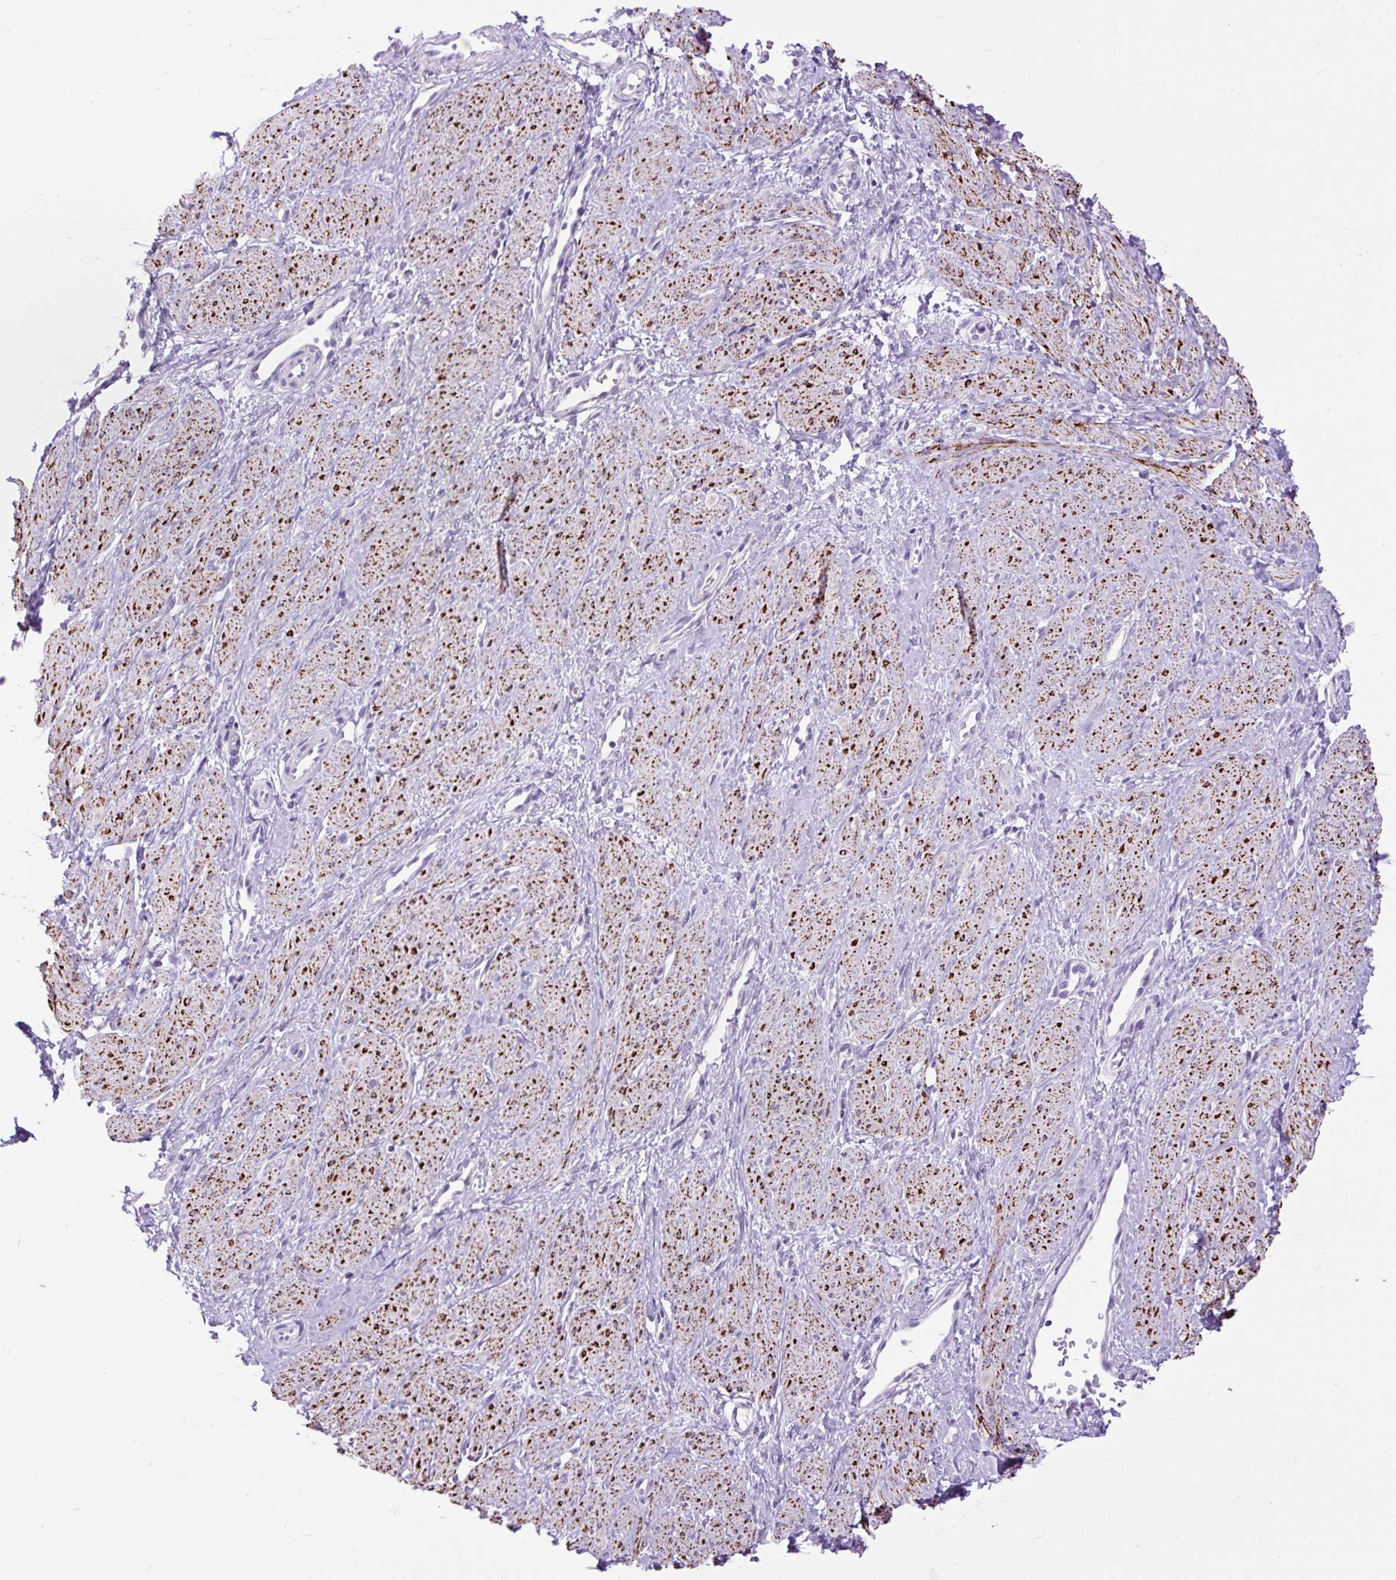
{"staining": {"intensity": "strong", "quantity": "25%-75%", "location": "cytoplasmic/membranous"}, "tissue": "smooth muscle", "cell_type": "Smooth muscle cells", "image_type": "normal", "snomed": [{"axis": "morphology", "description": "Normal tissue, NOS"}, {"axis": "topography", "description": "Smooth muscle"}, {"axis": "topography", "description": "Uterus"}], "caption": "This histopathology image shows immunohistochemistry staining of unremarkable smooth muscle, with high strong cytoplasmic/membranous staining in about 25%-75% of smooth muscle cells.", "gene": "ZNF256", "patient": {"sex": "female", "age": 39}}